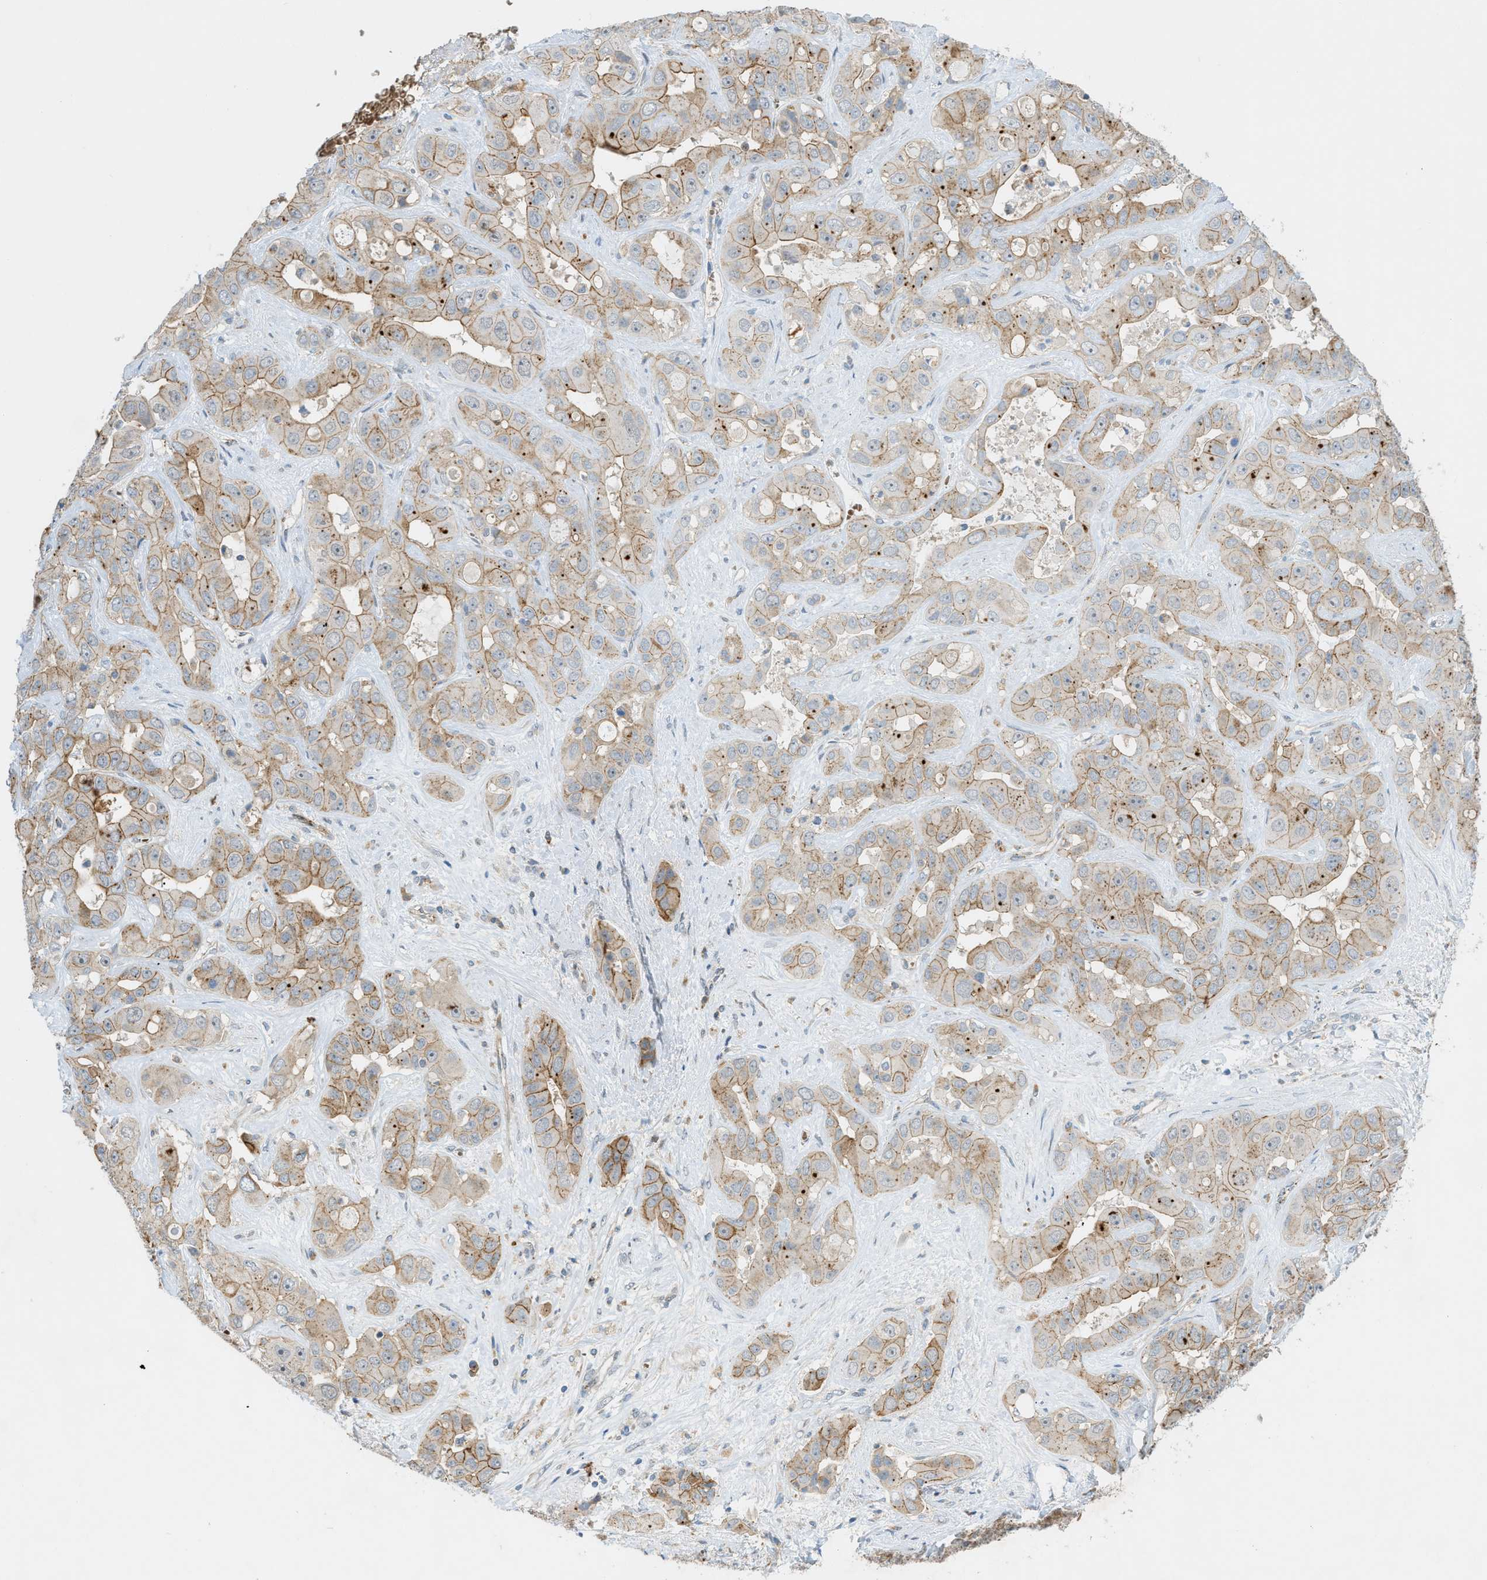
{"staining": {"intensity": "moderate", "quantity": ">75%", "location": "cytoplasmic/membranous"}, "tissue": "liver cancer", "cell_type": "Tumor cells", "image_type": "cancer", "snomed": [{"axis": "morphology", "description": "Cholangiocarcinoma"}, {"axis": "topography", "description": "Liver"}], "caption": "The immunohistochemical stain labels moderate cytoplasmic/membranous staining in tumor cells of cholangiocarcinoma (liver) tissue.", "gene": "GRK6", "patient": {"sex": "female", "age": 52}}